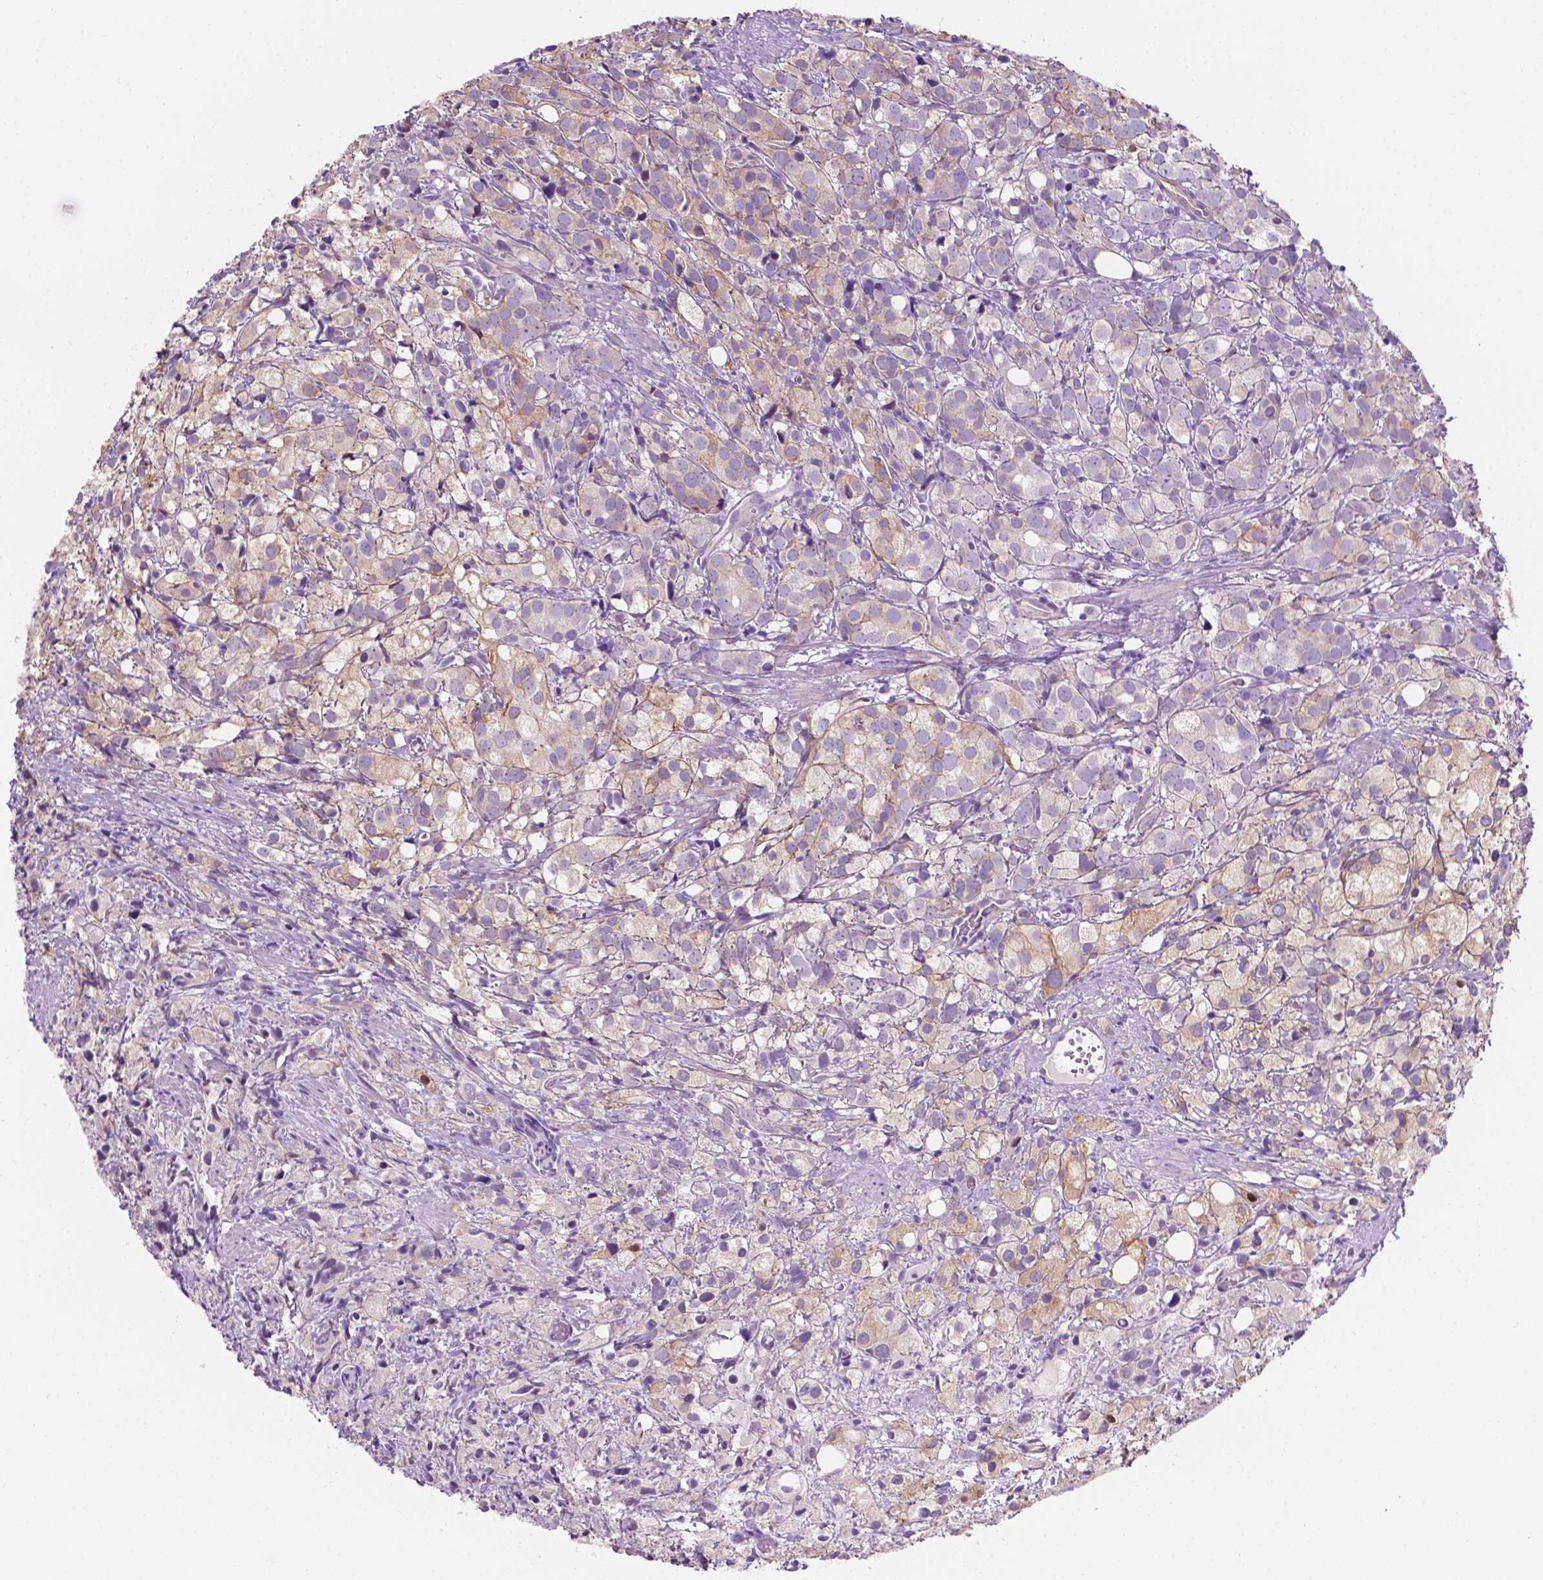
{"staining": {"intensity": "weak", "quantity": "25%-75%", "location": "cytoplasmic/membranous"}, "tissue": "prostate cancer", "cell_type": "Tumor cells", "image_type": "cancer", "snomed": [{"axis": "morphology", "description": "Adenocarcinoma, High grade"}, {"axis": "topography", "description": "Prostate"}], "caption": "High-magnification brightfield microscopy of adenocarcinoma (high-grade) (prostate) stained with DAB (3,3'-diaminobenzidine) (brown) and counterstained with hematoxylin (blue). tumor cells exhibit weak cytoplasmic/membranous expression is identified in about25%-75% of cells.", "gene": "NOS1AP", "patient": {"sex": "male", "age": 86}}